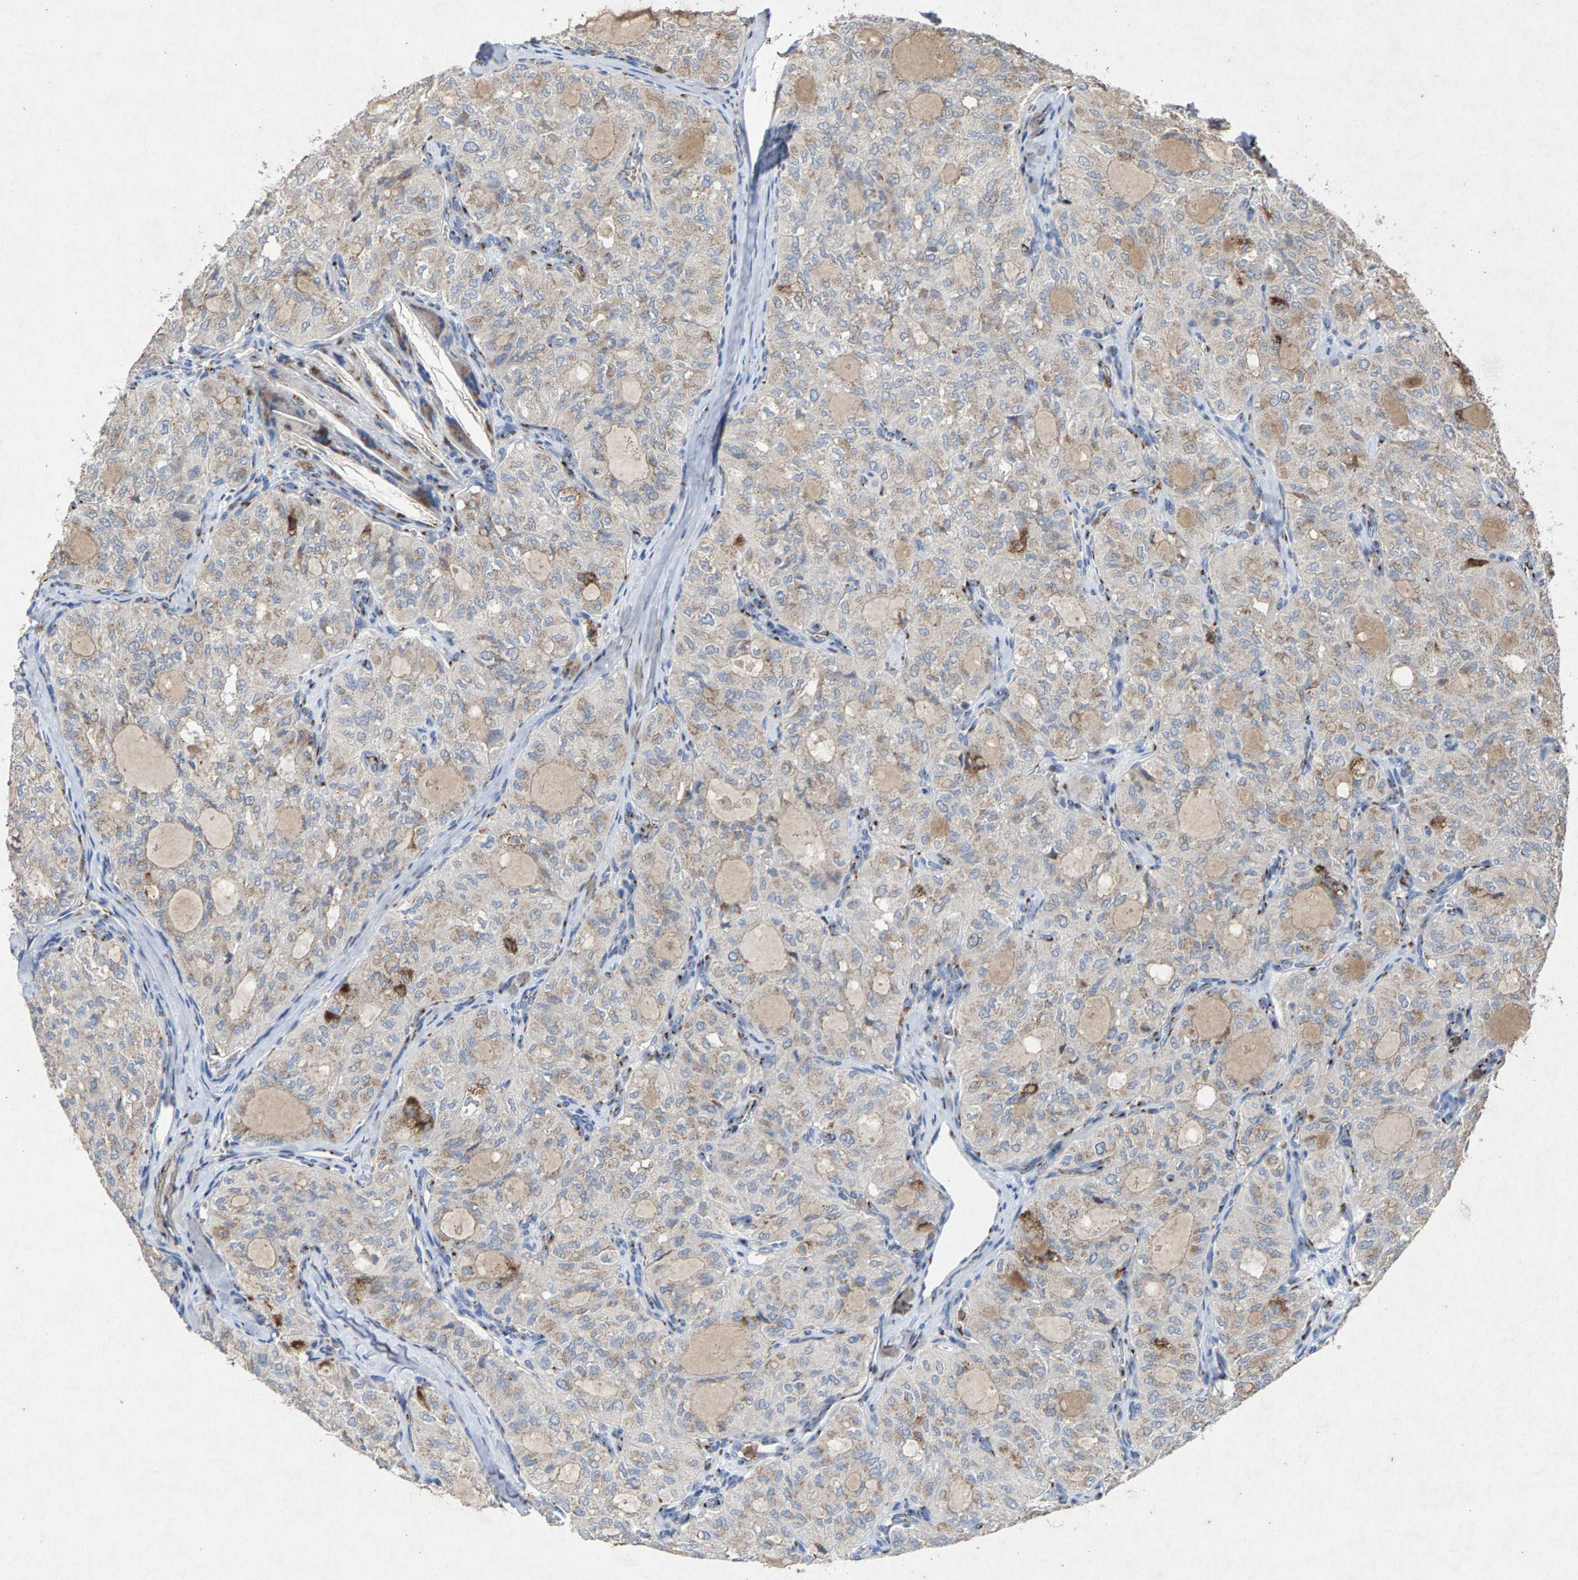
{"staining": {"intensity": "moderate", "quantity": "25%-75%", "location": "cytoplasmic/membranous"}, "tissue": "thyroid cancer", "cell_type": "Tumor cells", "image_type": "cancer", "snomed": [{"axis": "morphology", "description": "Follicular adenoma carcinoma, NOS"}, {"axis": "topography", "description": "Thyroid gland"}], "caption": "DAB immunohistochemical staining of human thyroid follicular adenoma carcinoma demonstrates moderate cytoplasmic/membranous protein expression in about 25%-75% of tumor cells. Immunohistochemistry (ihc) stains the protein in brown and the nuclei are stained blue.", "gene": "MAN2A1", "patient": {"sex": "male", "age": 75}}